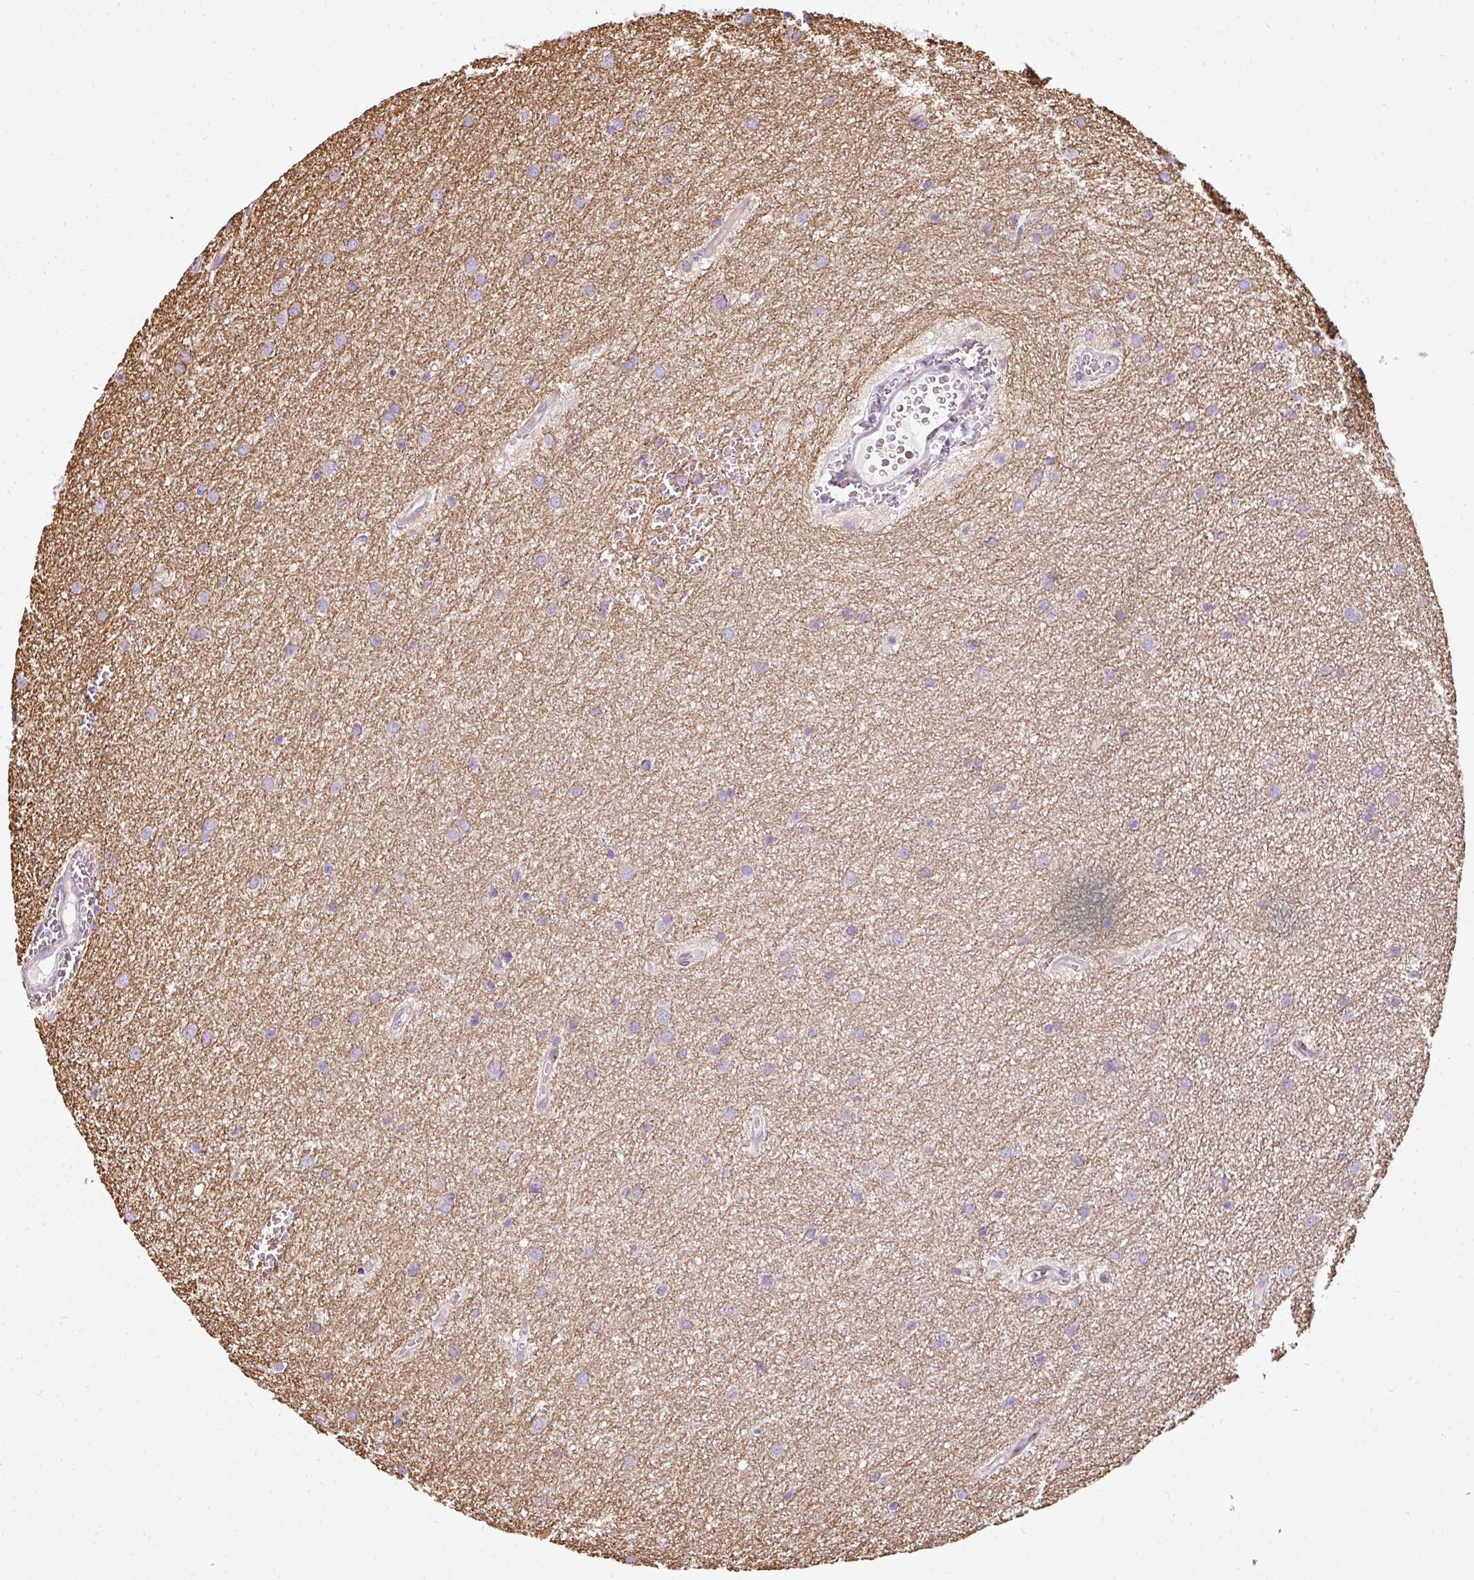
{"staining": {"intensity": "negative", "quantity": "none", "location": "none"}, "tissue": "glioma", "cell_type": "Tumor cells", "image_type": "cancer", "snomed": [{"axis": "morphology", "description": "Glioma, malignant, Low grade"}, {"axis": "topography", "description": "Cerebellum"}], "caption": "Protein analysis of low-grade glioma (malignant) reveals no significant expression in tumor cells.", "gene": "ANKRD18A", "patient": {"sex": "female", "age": 5}}